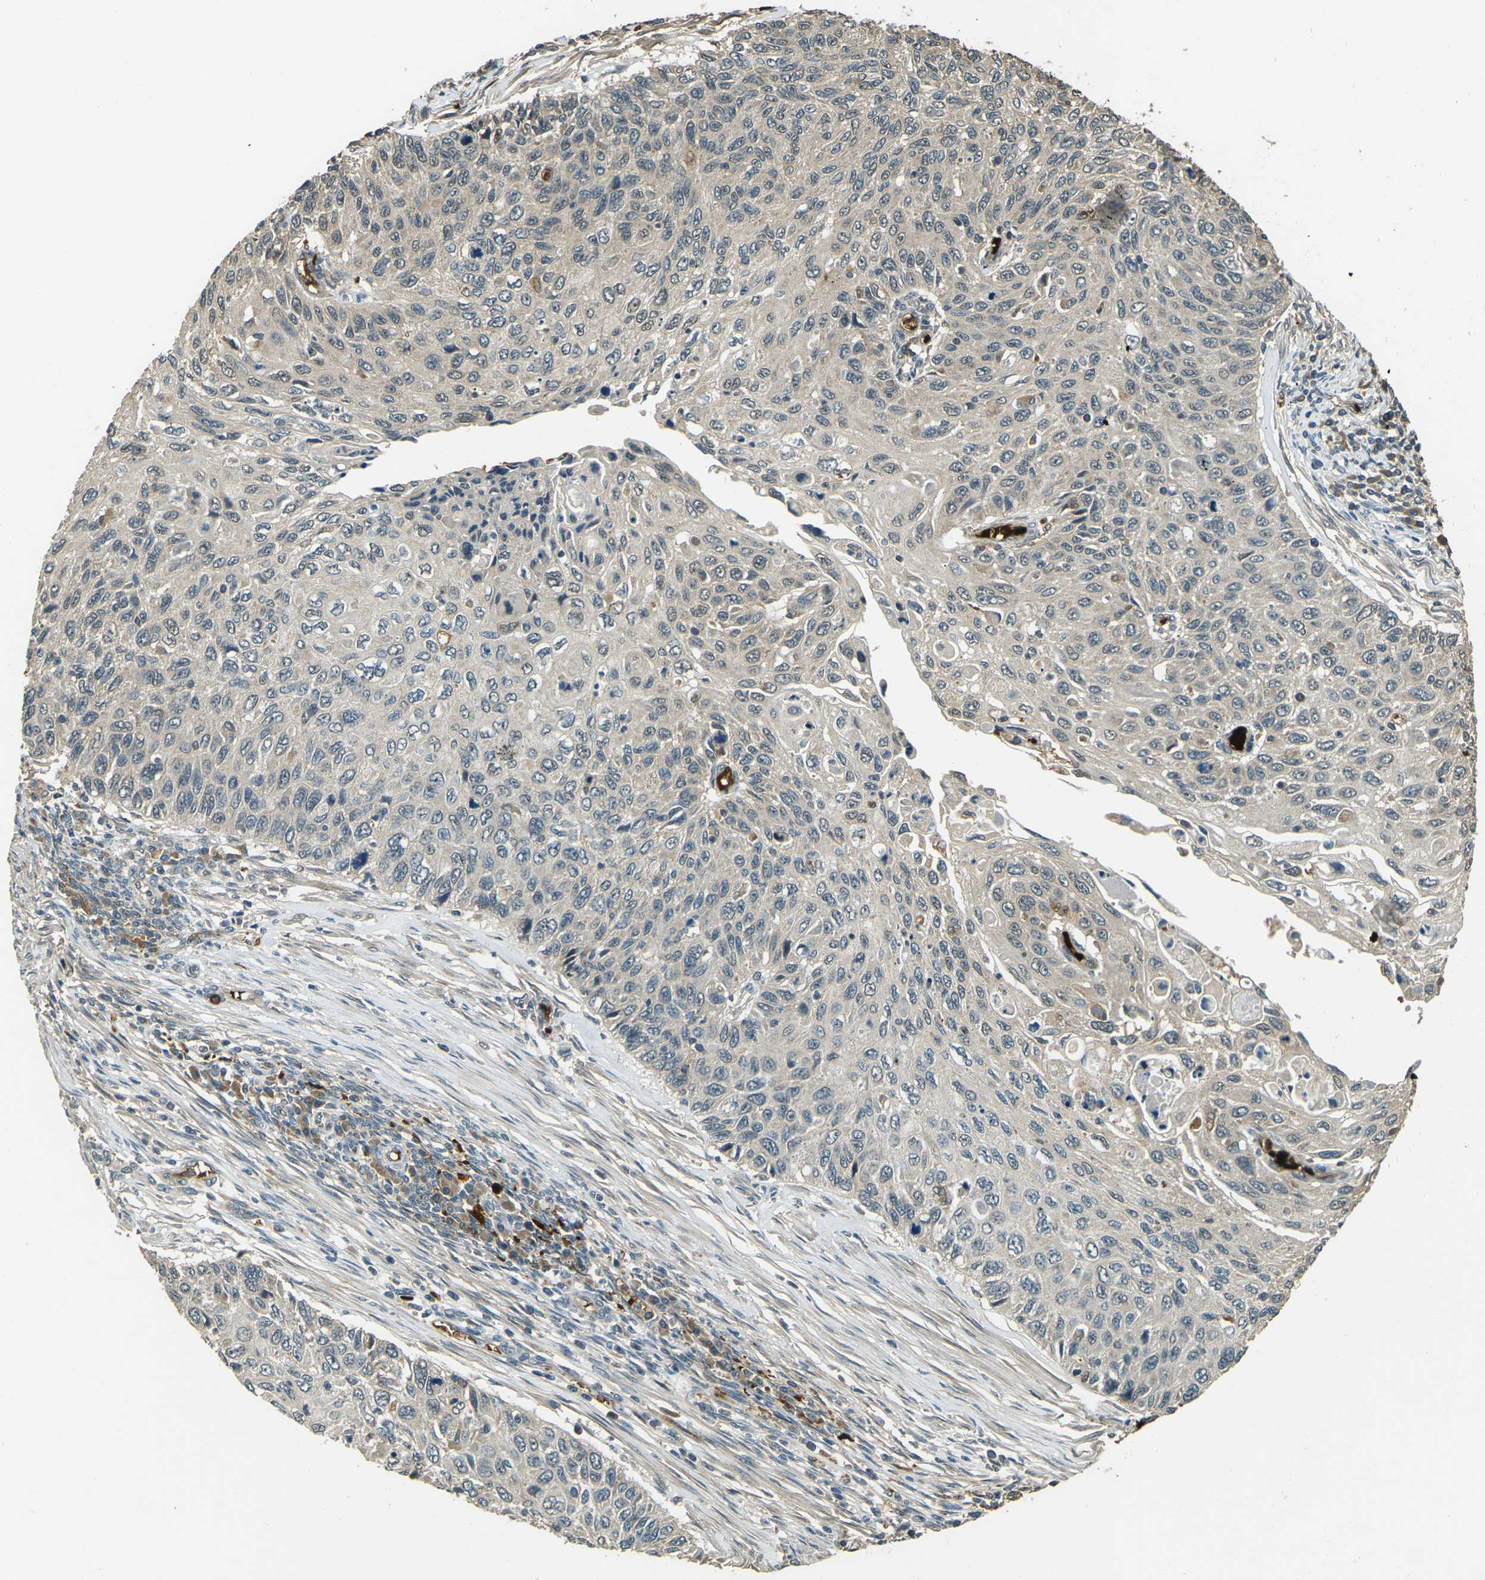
{"staining": {"intensity": "weak", "quantity": ">75%", "location": "cytoplasmic/membranous"}, "tissue": "cervical cancer", "cell_type": "Tumor cells", "image_type": "cancer", "snomed": [{"axis": "morphology", "description": "Squamous cell carcinoma, NOS"}, {"axis": "topography", "description": "Cervix"}], "caption": "Immunohistochemistry (IHC) staining of cervical cancer (squamous cell carcinoma), which exhibits low levels of weak cytoplasmic/membranous expression in about >75% of tumor cells indicating weak cytoplasmic/membranous protein positivity. The staining was performed using DAB (brown) for protein detection and nuclei were counterstained in hematoxylin (blue).", "gene": "TOR1A", "patient": {"sex": "female", "age": 70}}